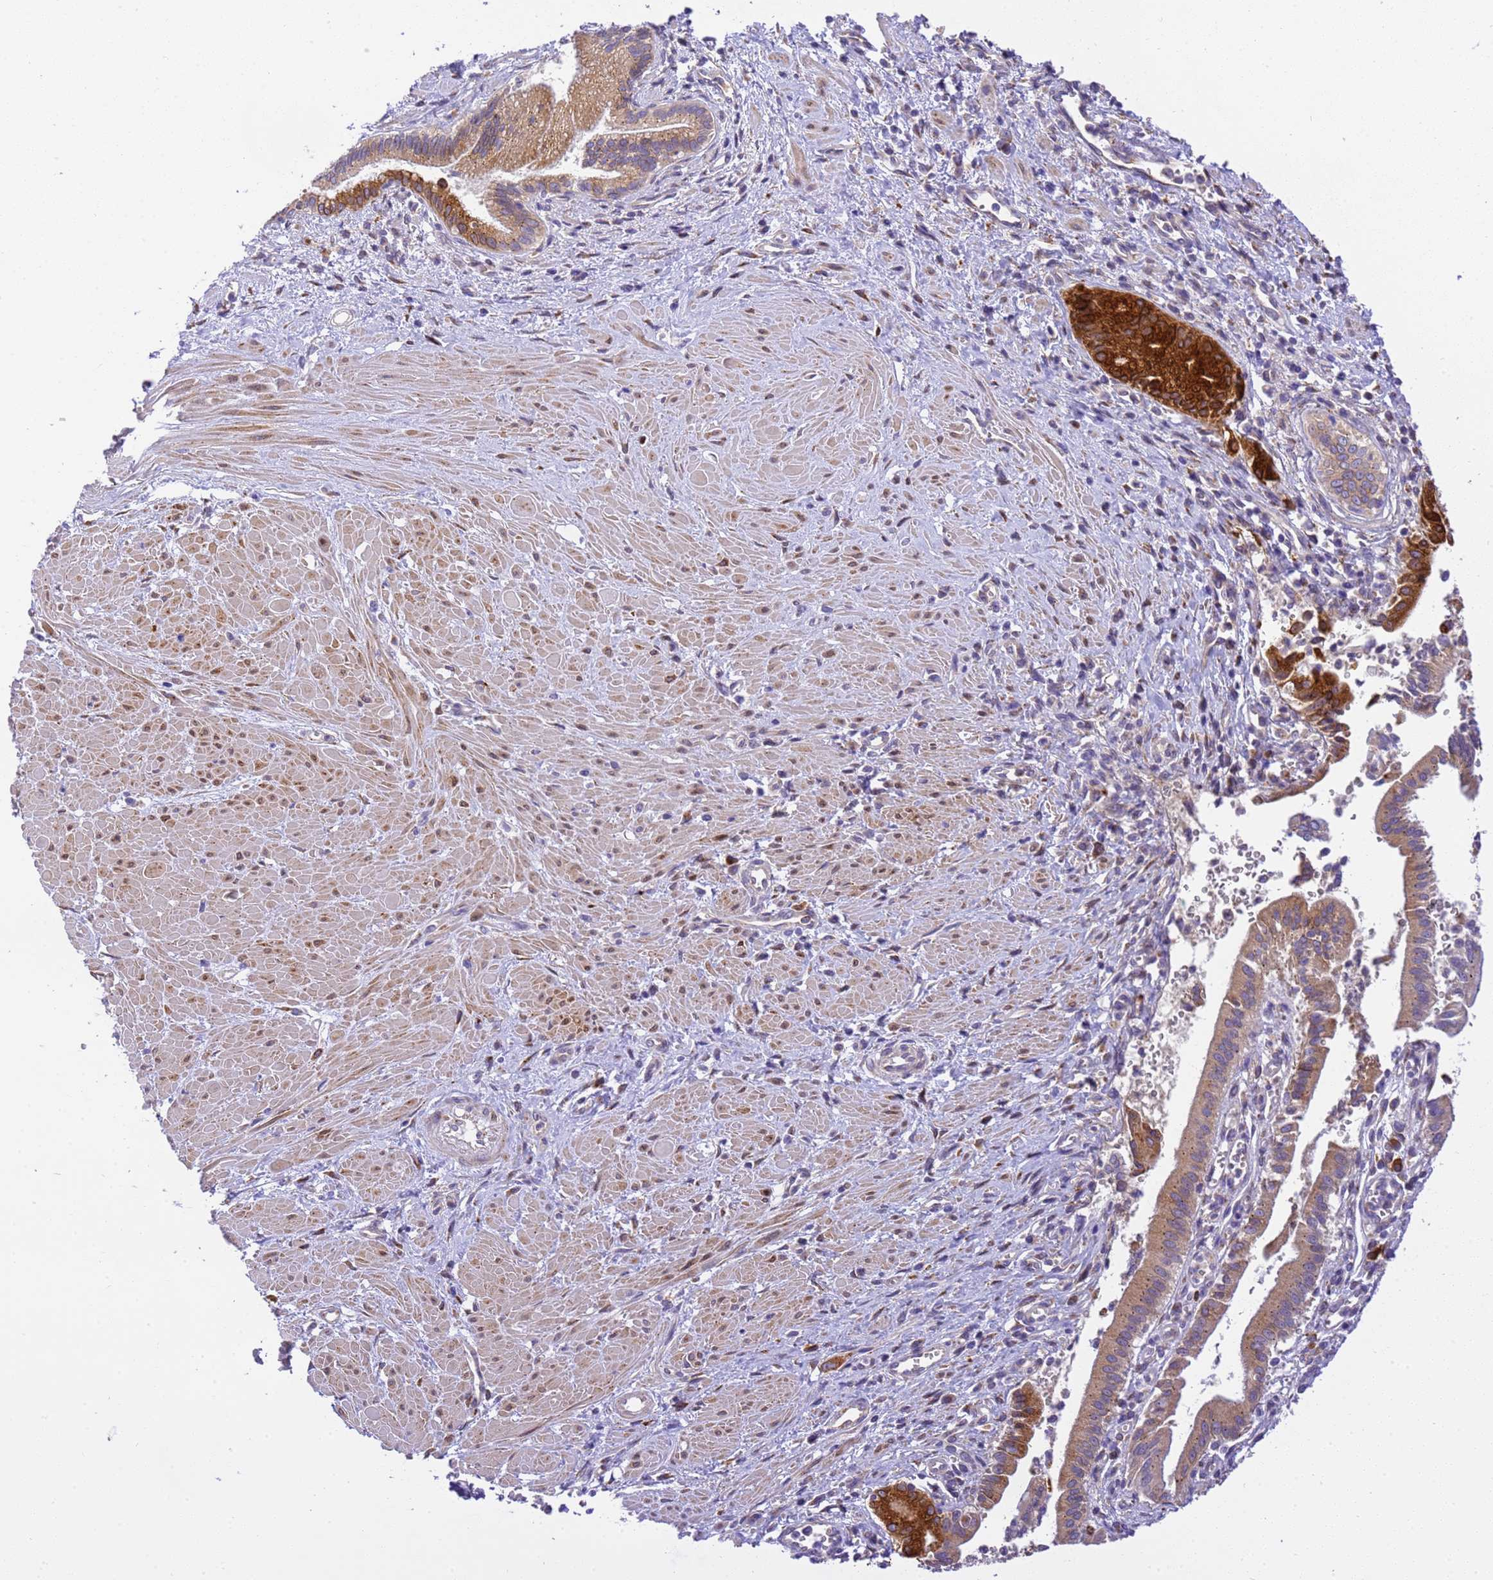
{"staining": {"intensity": "strong", "quantity": ">75%", "location": "cytoplasmic/membranous"}, "tissue": "pancreatic cancer", "cell_type": "Tumor cells", "image_type": "cancer", "snomed": [{"axis": "morphology", "description": "Adenocarcinoma, NOS"}, {"axis": "topography", "description": "Pancreas"}], "caption": "Brown immunohistochemical staining in pancreatic cancer (adenocarcinoma) shows strong cytoplasmic/membranous staining in approximately >75% of tumor cells.", "gene": "RHBDD3", "patient": {"sex": "male", "age": 78}}